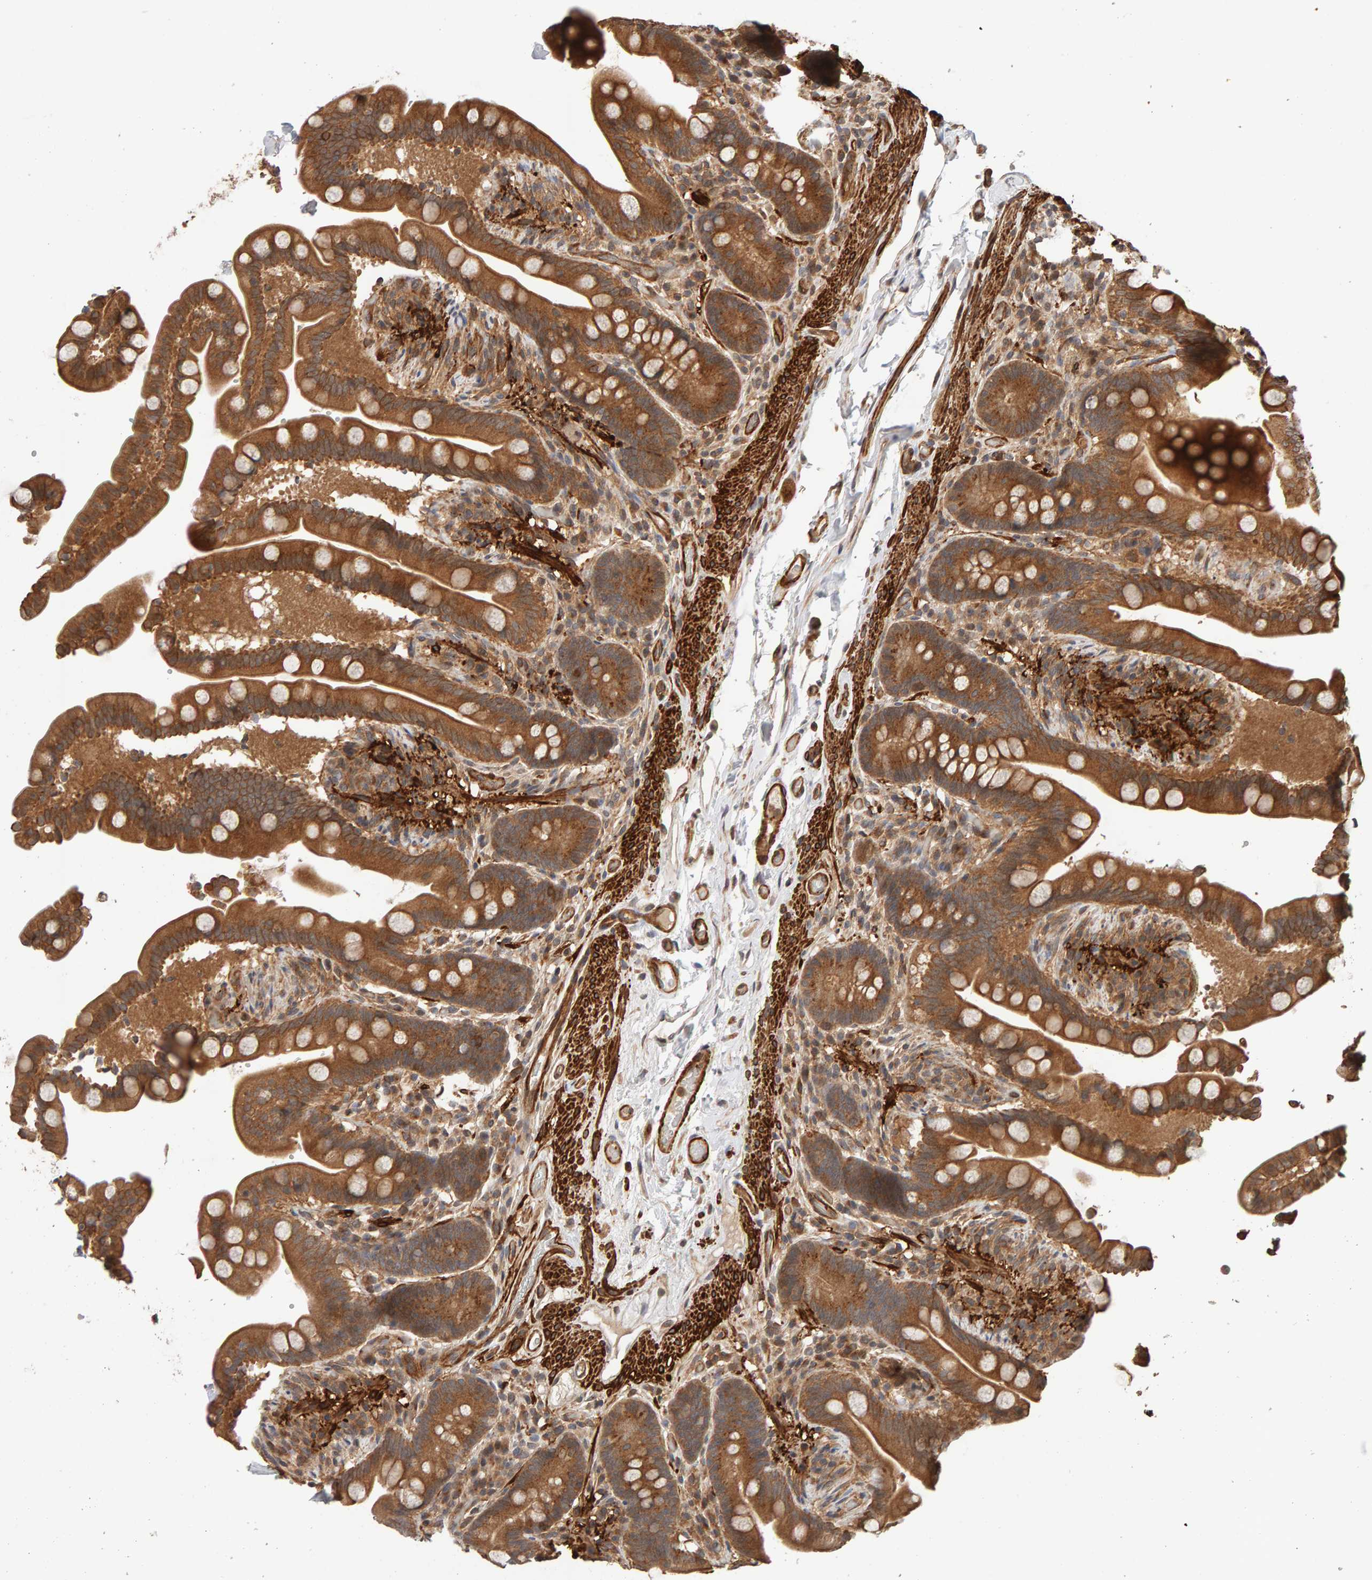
{"staining": {"intensity": "strong", "quantity": ">75%", "location": "cytoplasmic/membranous"}, "tissue": "colon", "cell_type": "Endothelial cells", "image_type": "normal", "snomed": [{"axis": "morphology", "description": "Normal tissue, NOS"}, {"axis": "topography", "description": "Colon"}], "caption": "A histopathology image of colon stained for a protein exhibits strong cytoplasmic/membranous brown staining in endothelial cells. (Stains: DAB in brown, nuclei in blue, Microscopy: brightfield microscopy at high magnification).", "gene": "SYNRG", "patient": {"sex": "male", "age": 73}}